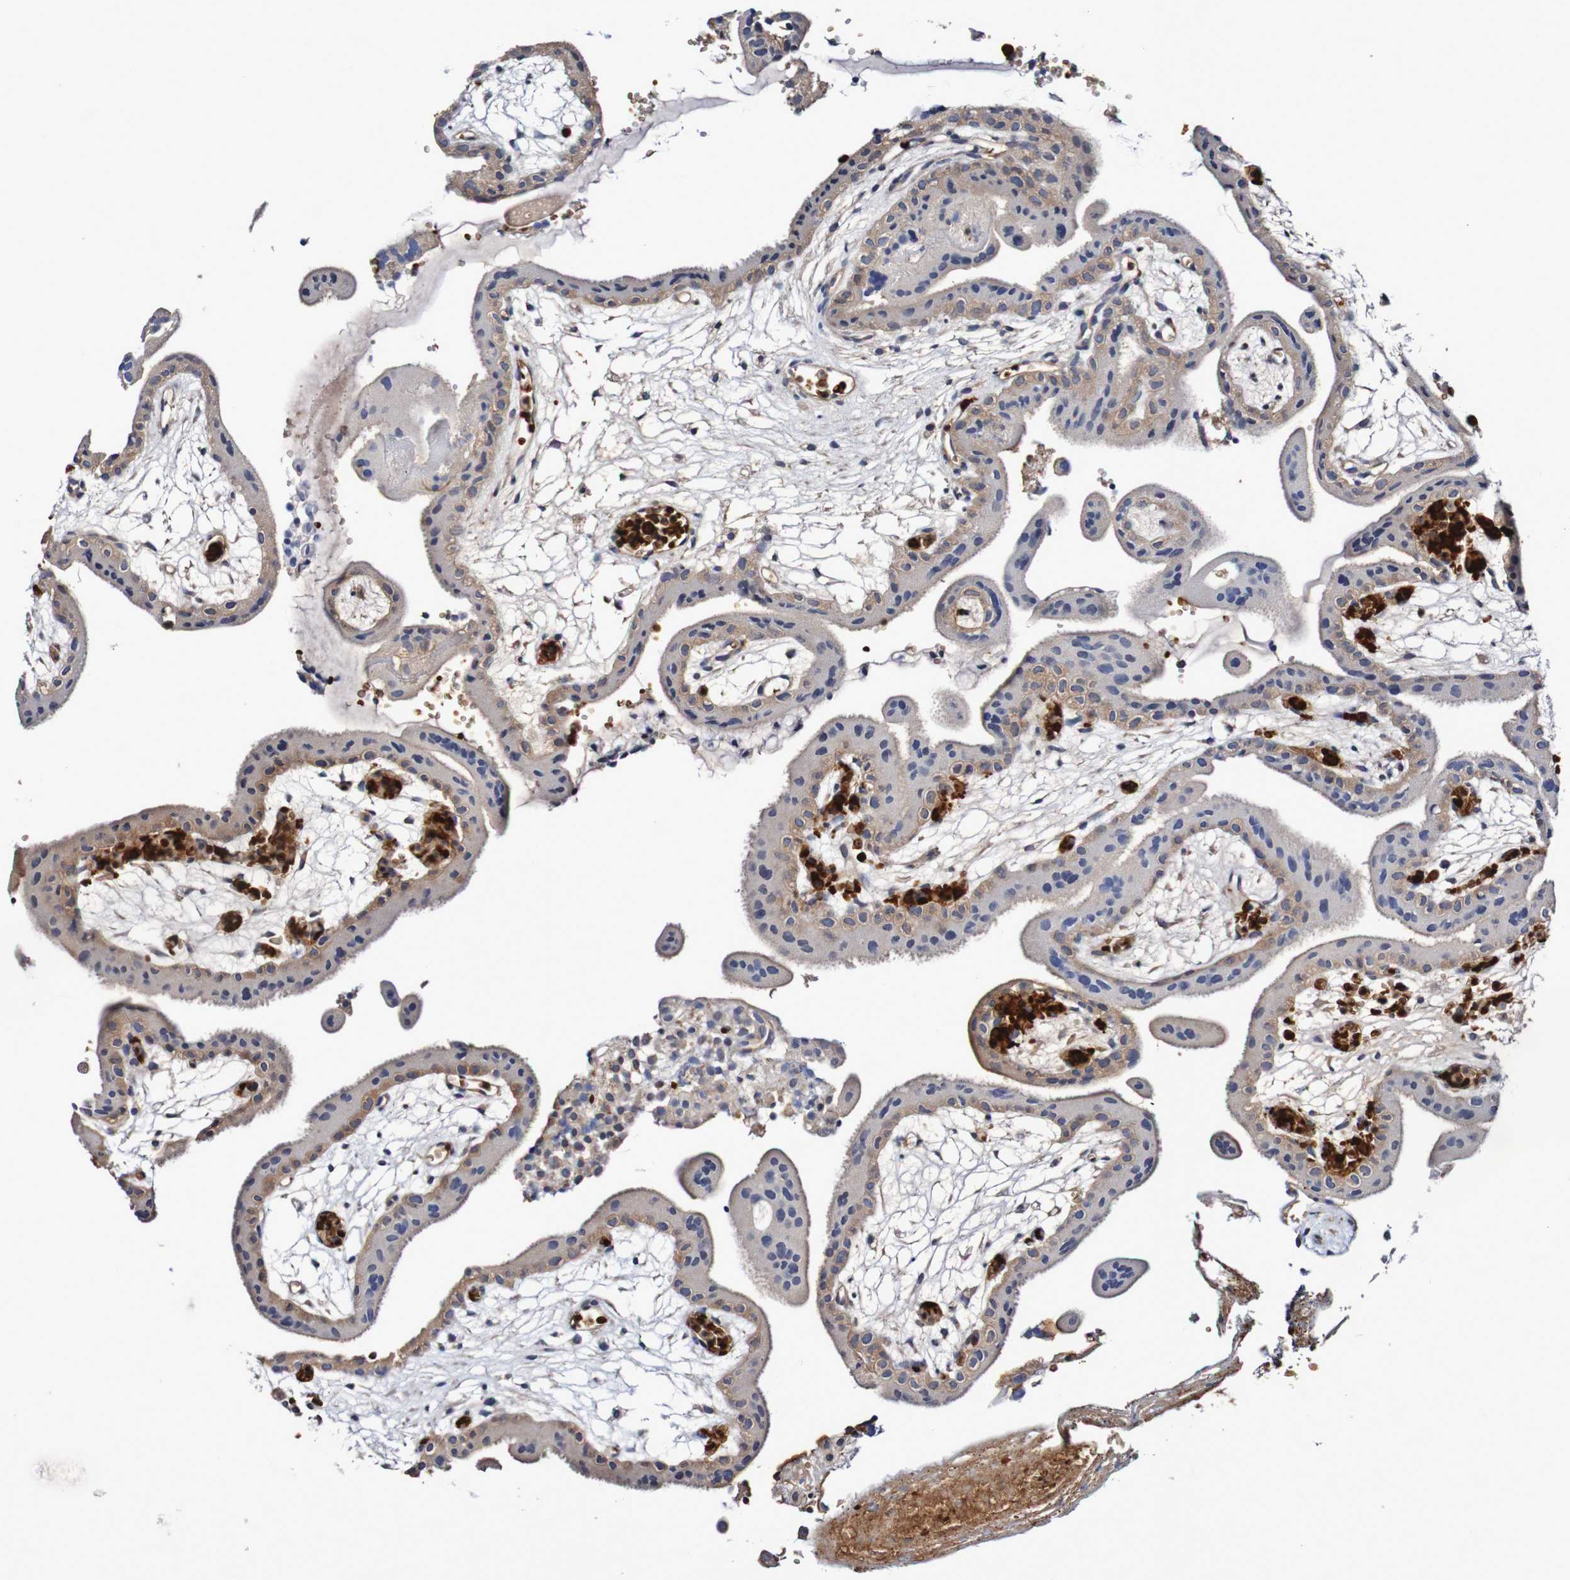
{"staining": {"intensity": "moderate", "quantity": ">75%", "location": "cytoplasmic/membranous"}, "tissue": "placenta", "cell_type": "Decidual cells", "image_type": "normal", "snomed": [{"axis": "morphology", "description": "Normal tissue, NOS"}, {"axis": "topography", "description": "Placenta"}], "caption": "This micrograph displays immunohistochemistry (IHC) staining of benign human placenta, with medium moderate cytoplasmic/membranous positivity in approximately >75% of decidual cells.", "gene": "WNT4", "patient": {"sex": "female", "age": 18}}